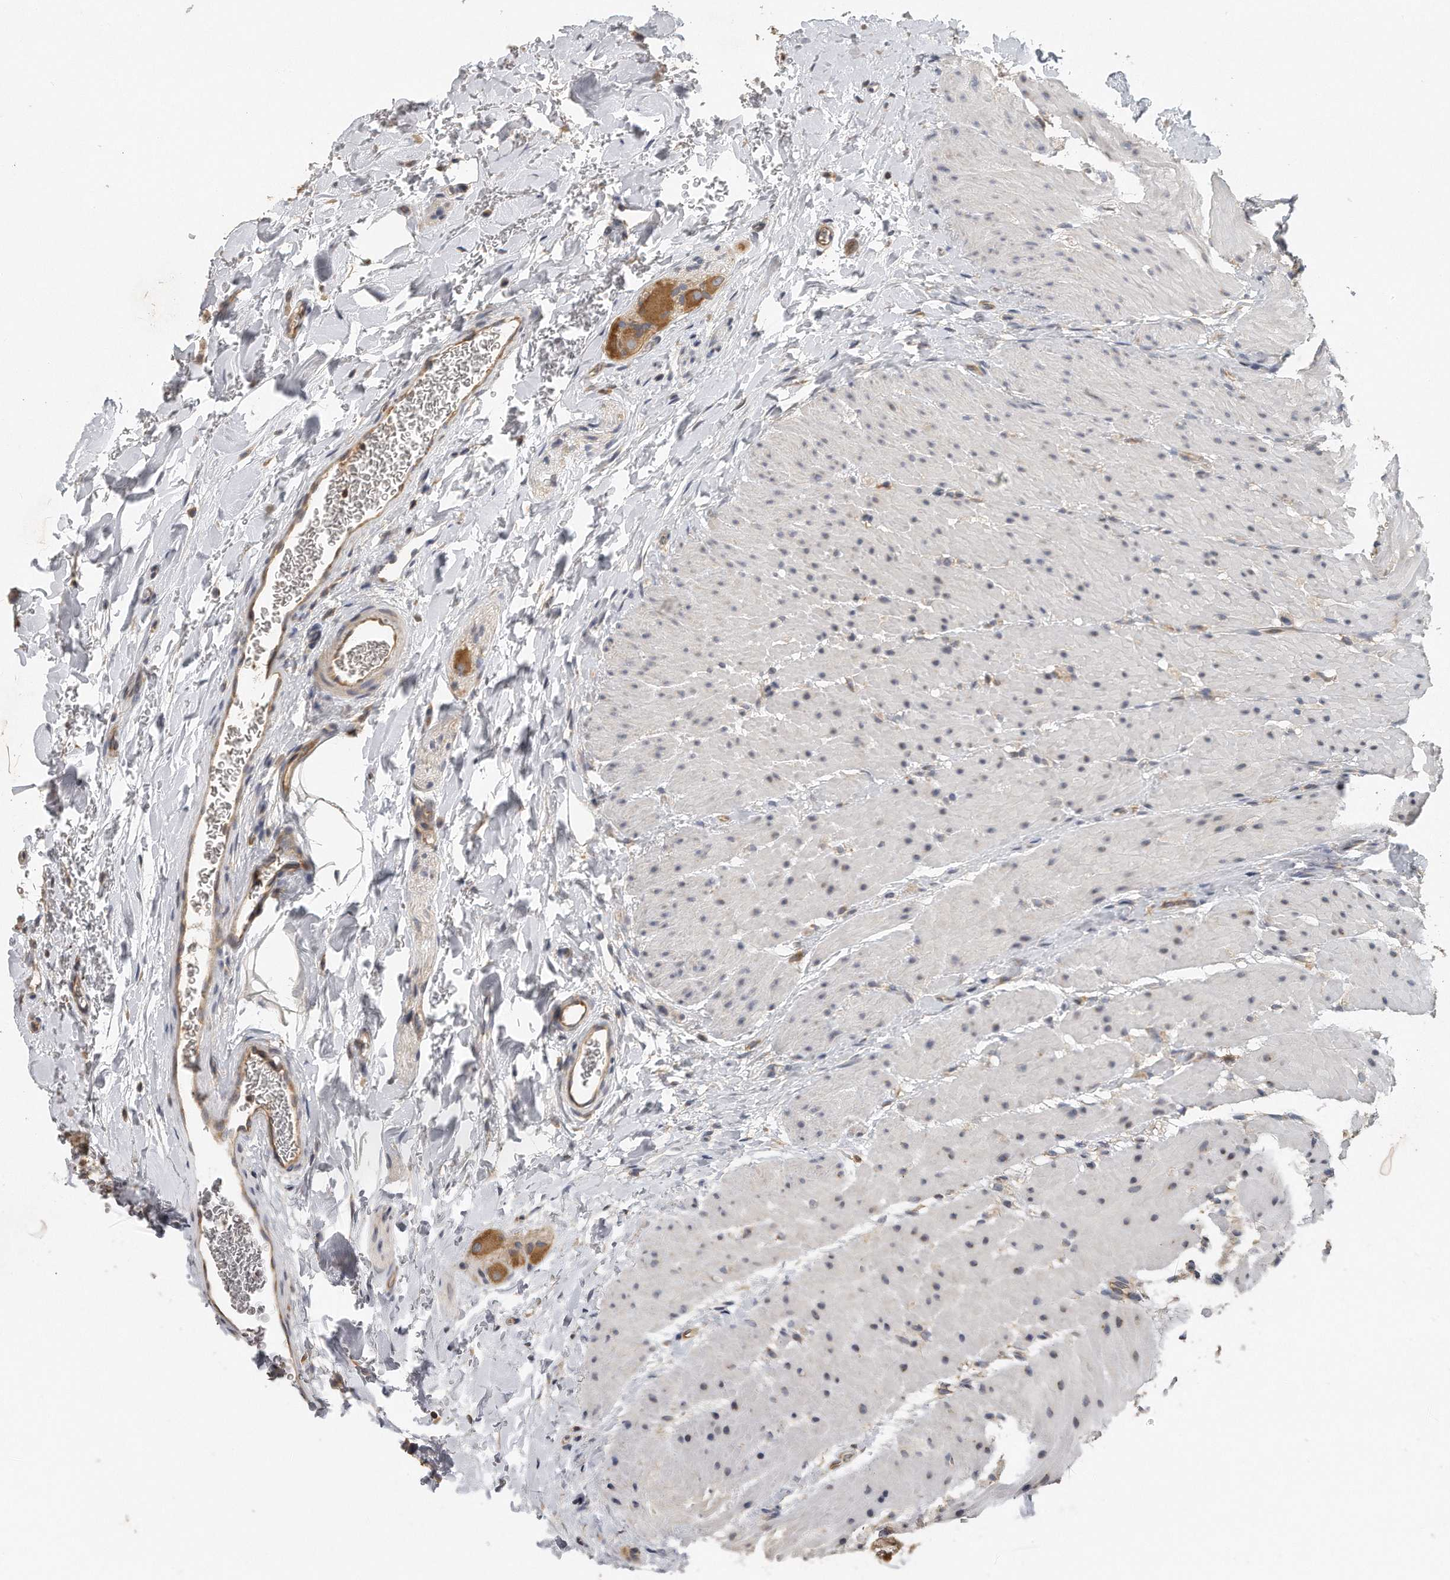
{"staining": {"intensity": "moderate", "quantity": ">75%", "location": "cytoplasmic/membranous"}, "tissue": "colon", "cell_type": "Endothelial cells", "image_type": "normal", "snomed": [{"axis": "morphology", "description": "Normal tissue, NOS"}, {"axis": "topography", "description": "Colon"}], "caption": "The histopathology image shows immunohistochemical staining of benign colon. There is moderate cytoplasmic/membranous staining is appreciated in about >75% of endothelial cells. (DAB IHC, brown staining for protein, blue staining for nuclei).", "gene": "EIF3I", "patient": {"sex": "female", "age": 62}}